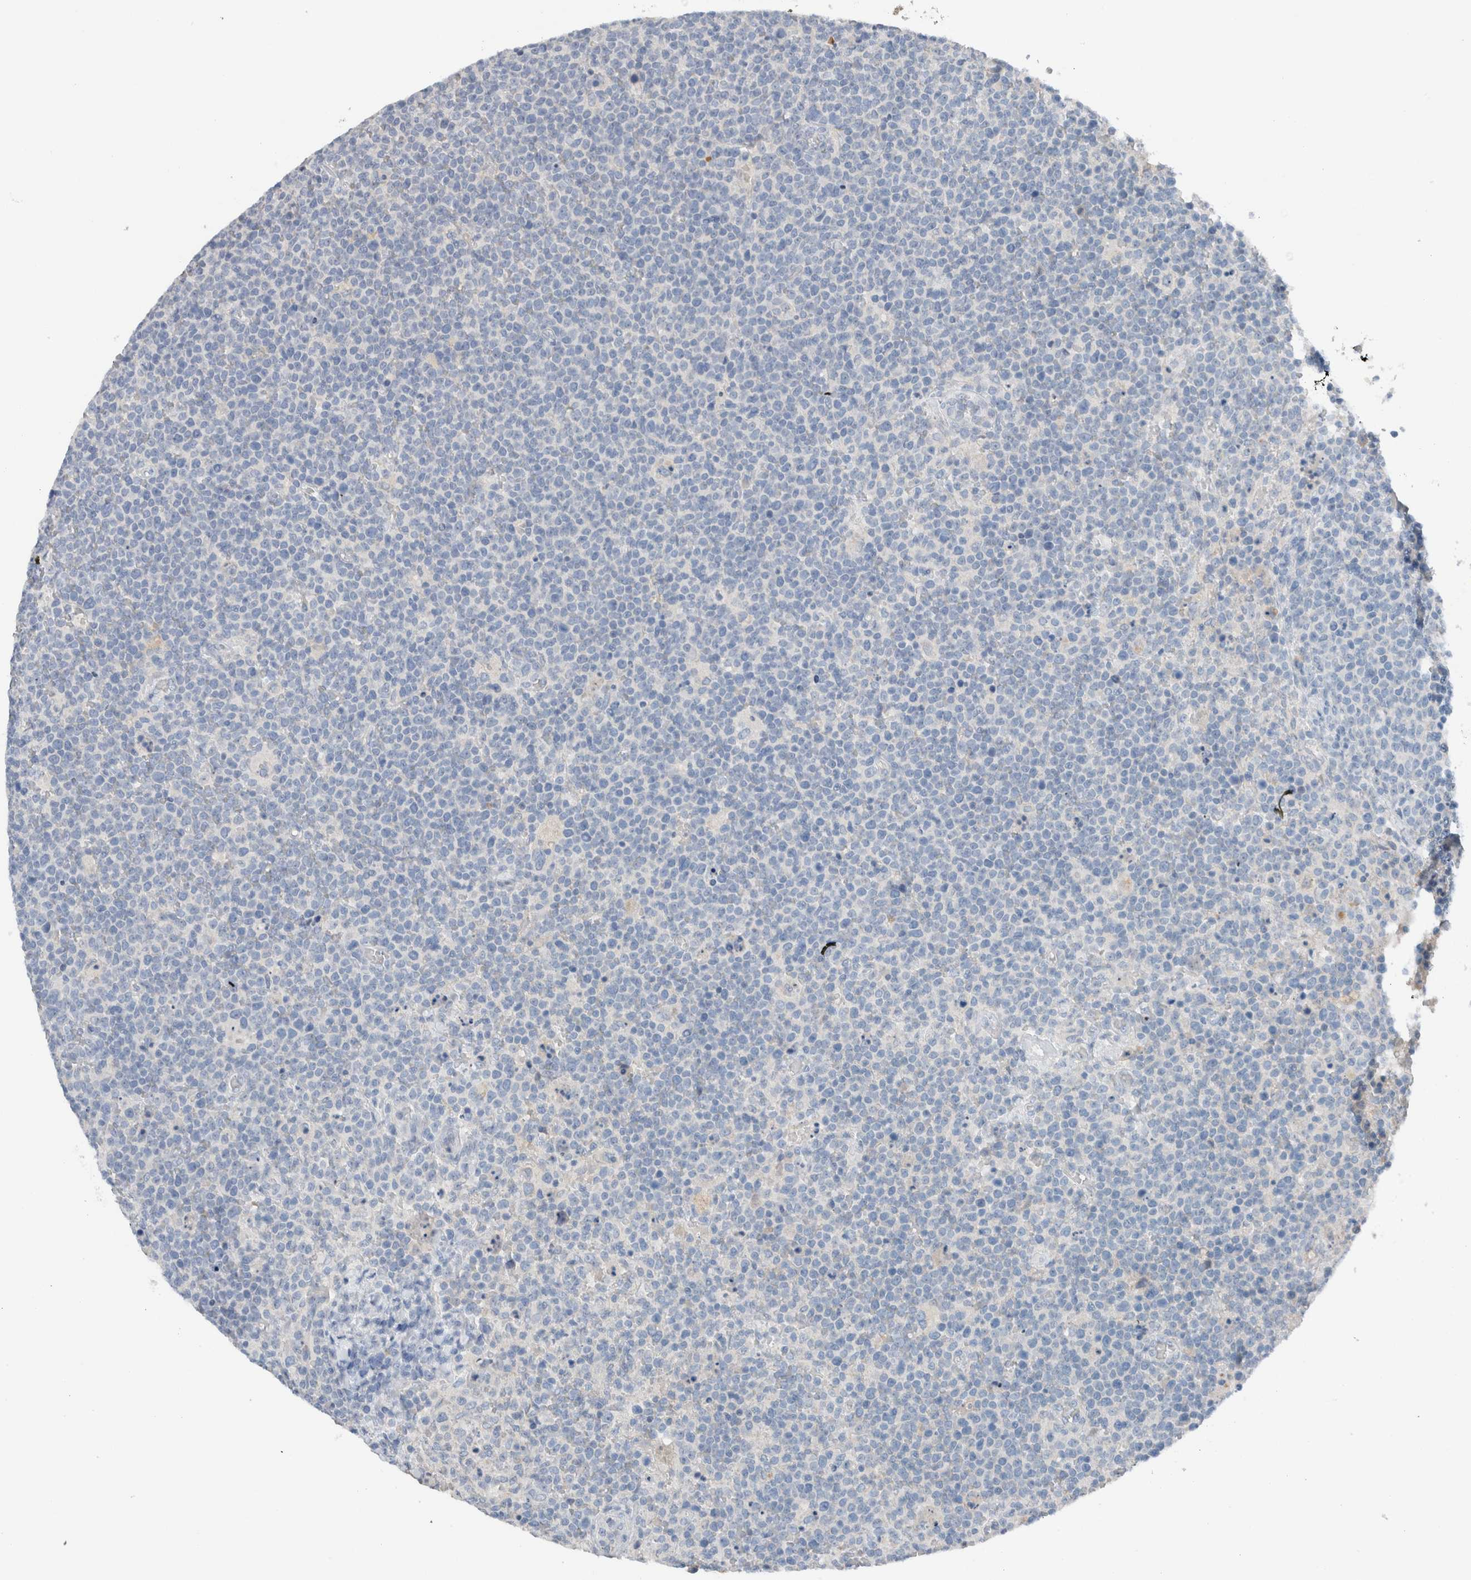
{"staining": {"intensity": "negative", "quantity": "none", "location": "none"}, "tissue": "lymphoma", "cell_type": "Tumor cells", "image_type": "cancer", "snomed": [{"axis": "morphology", "description": "Malignant lymphoma, non-Hodgkin's type, High grade"}, {"axis": "topography", "description": "Lymph node"}], "caption": "Lymphoma stained for a protein using immunohistochemistry displays no positivity tumor cells.", "gene": "DUOX1", "patient": {"sex": "male", "age": 61}}